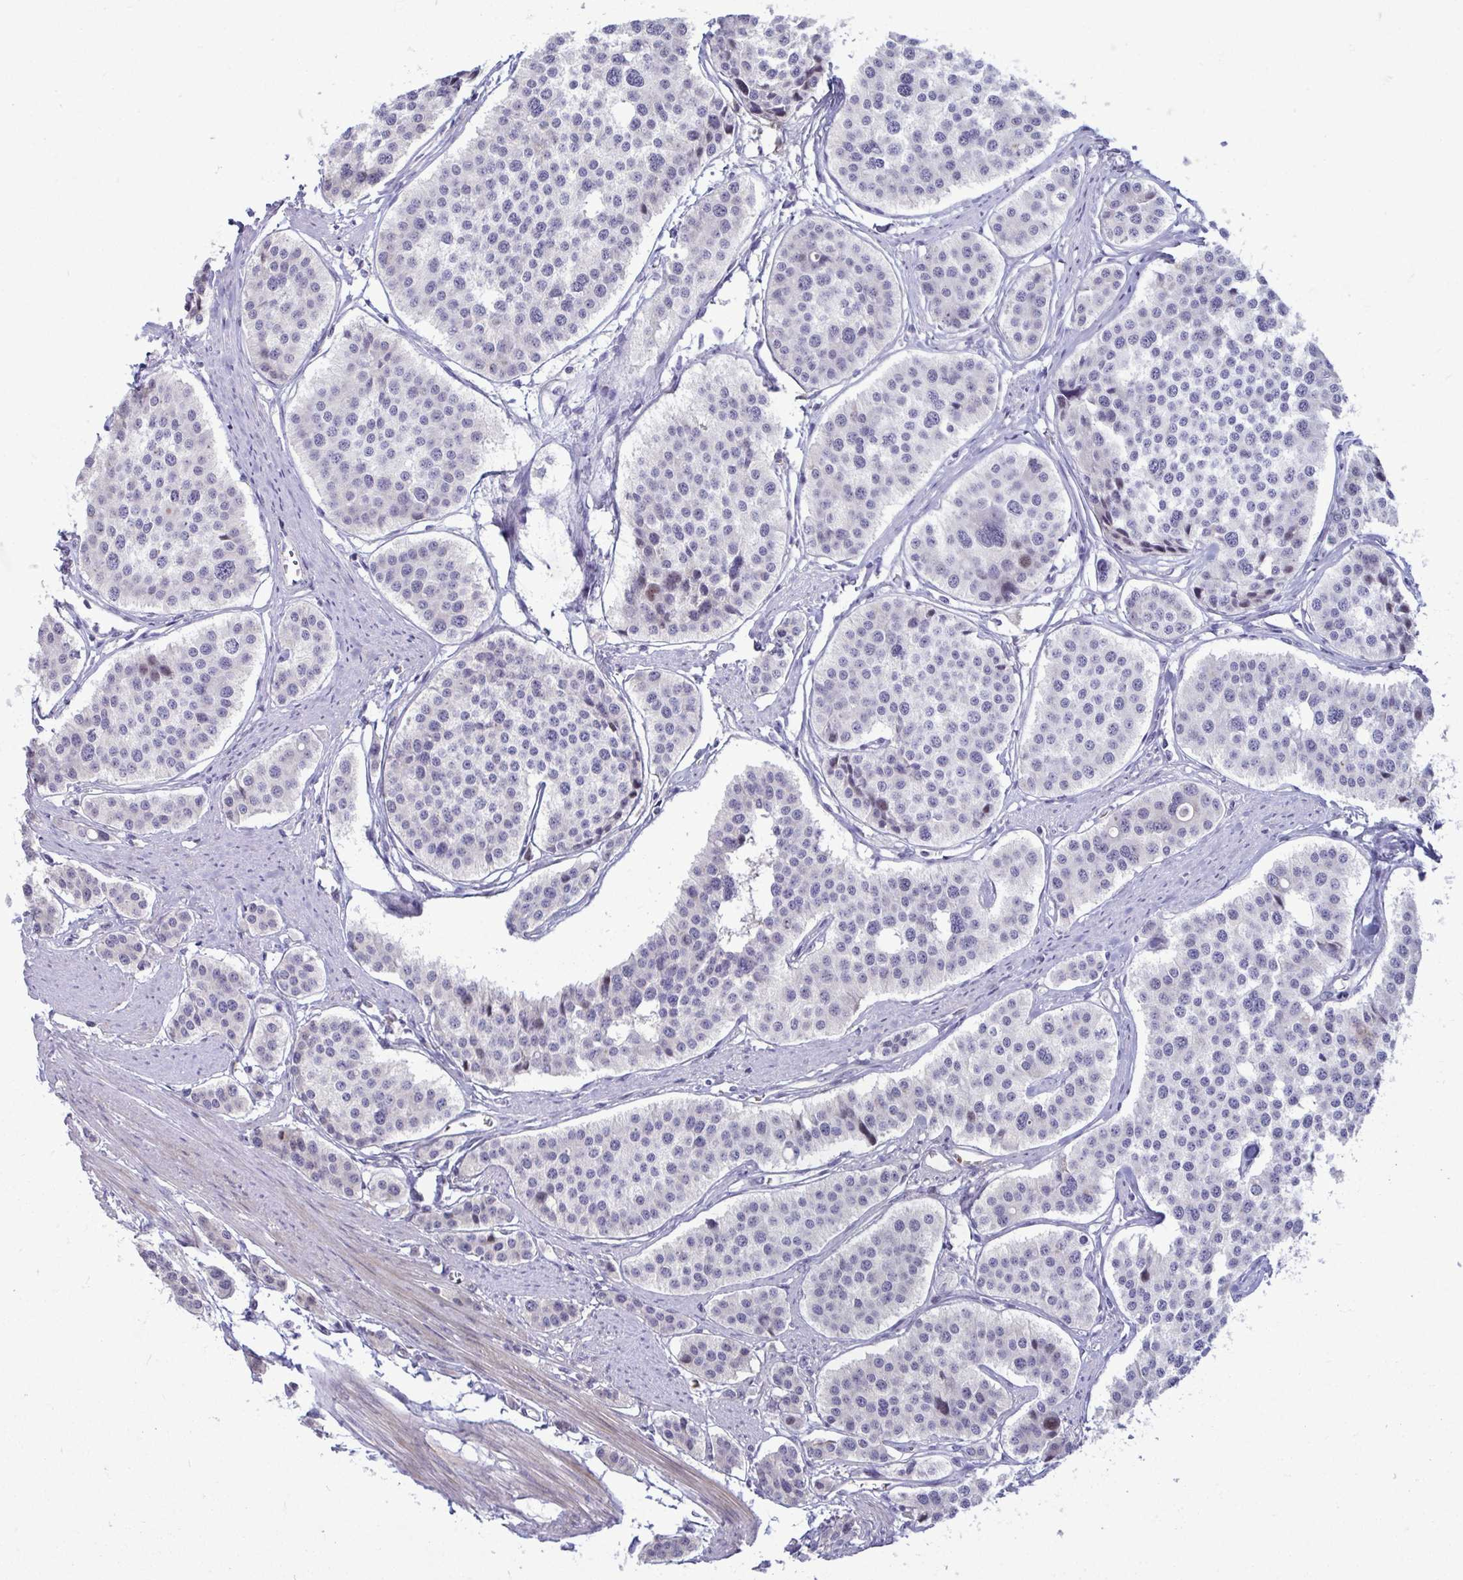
{"staining": {"intensity": "negative", "quantity": "none", "location": "none"}, "tissue": "carcinoid", "cell_type": "Tumor cells", "image_type": "cancer", "snomed": [{"axis": "morphology", "description": "Carcinoid, malignant, NOS"}, {"axis": "topography", "description": "Small intestine"}], "caption": "Carcinoid (malignant) stained for a protein using immunohistochemistry displays no positivity tumor cells.", "gene": "SLC14A1", "patient": {"sex": "male", "age": 60}}